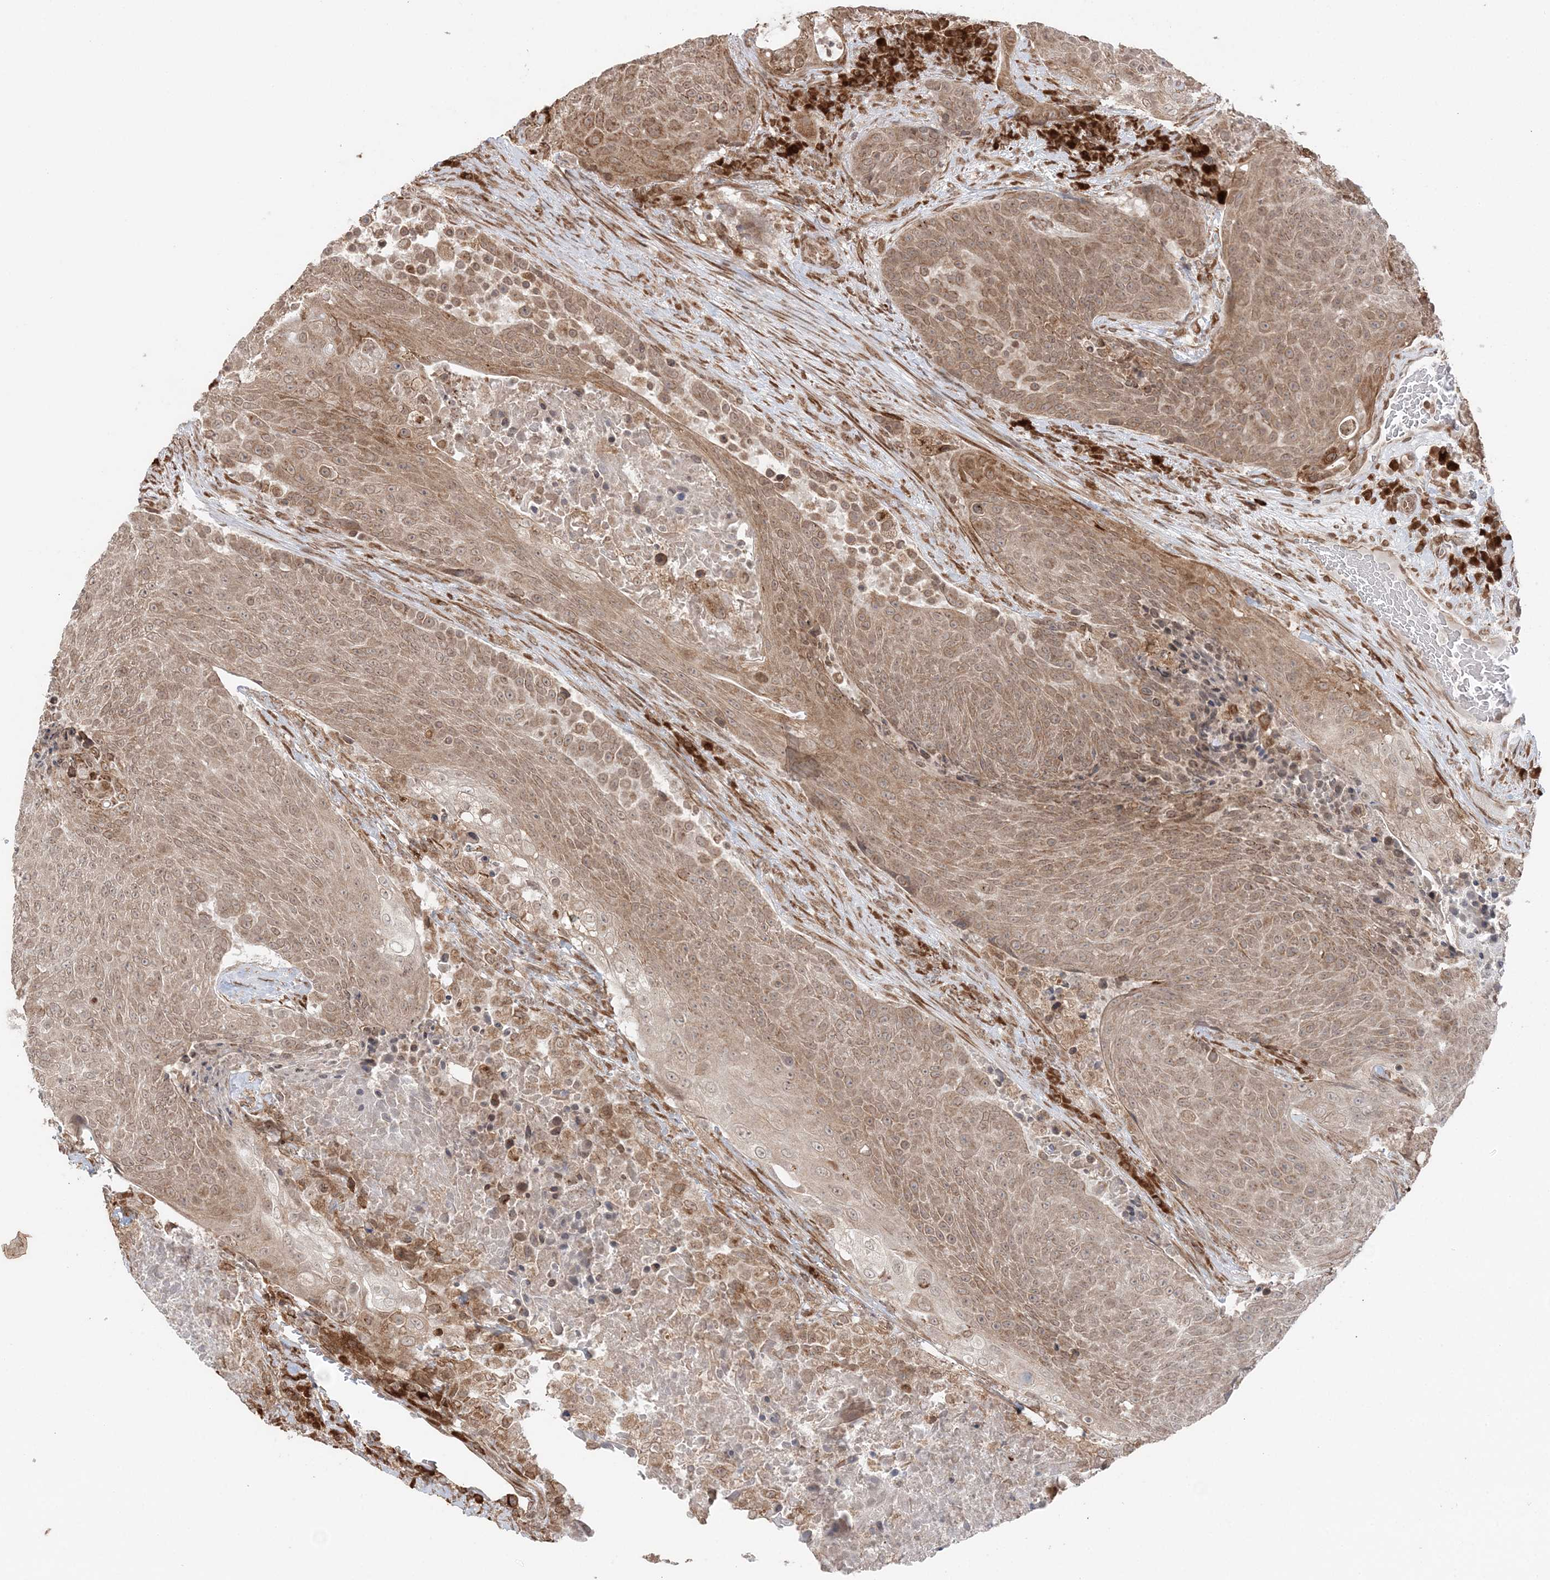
{"staining": {"intensity": "moderate", "quantity": ">75%", "location": "cytoplasmic/membranous,nuclear"}, "tissue": "urothelial cancer", "cell_type": "Tumor cells", "image_type": "cancer", "snomed": [{"axis": "morphology", "description": "Urothelial carcinoma, High grade"}, {"axis": "topography", "description": "Urinary bladder"}], "caption": "Moderate cytoplasmic/membranous and nuclear staining for a protein is identified in about >75% of tumor cells of urothelial cancer using immunohistochemistry (IHC).", "gene": "TMED10", "patient": {"sex": "female", "age": 63}}